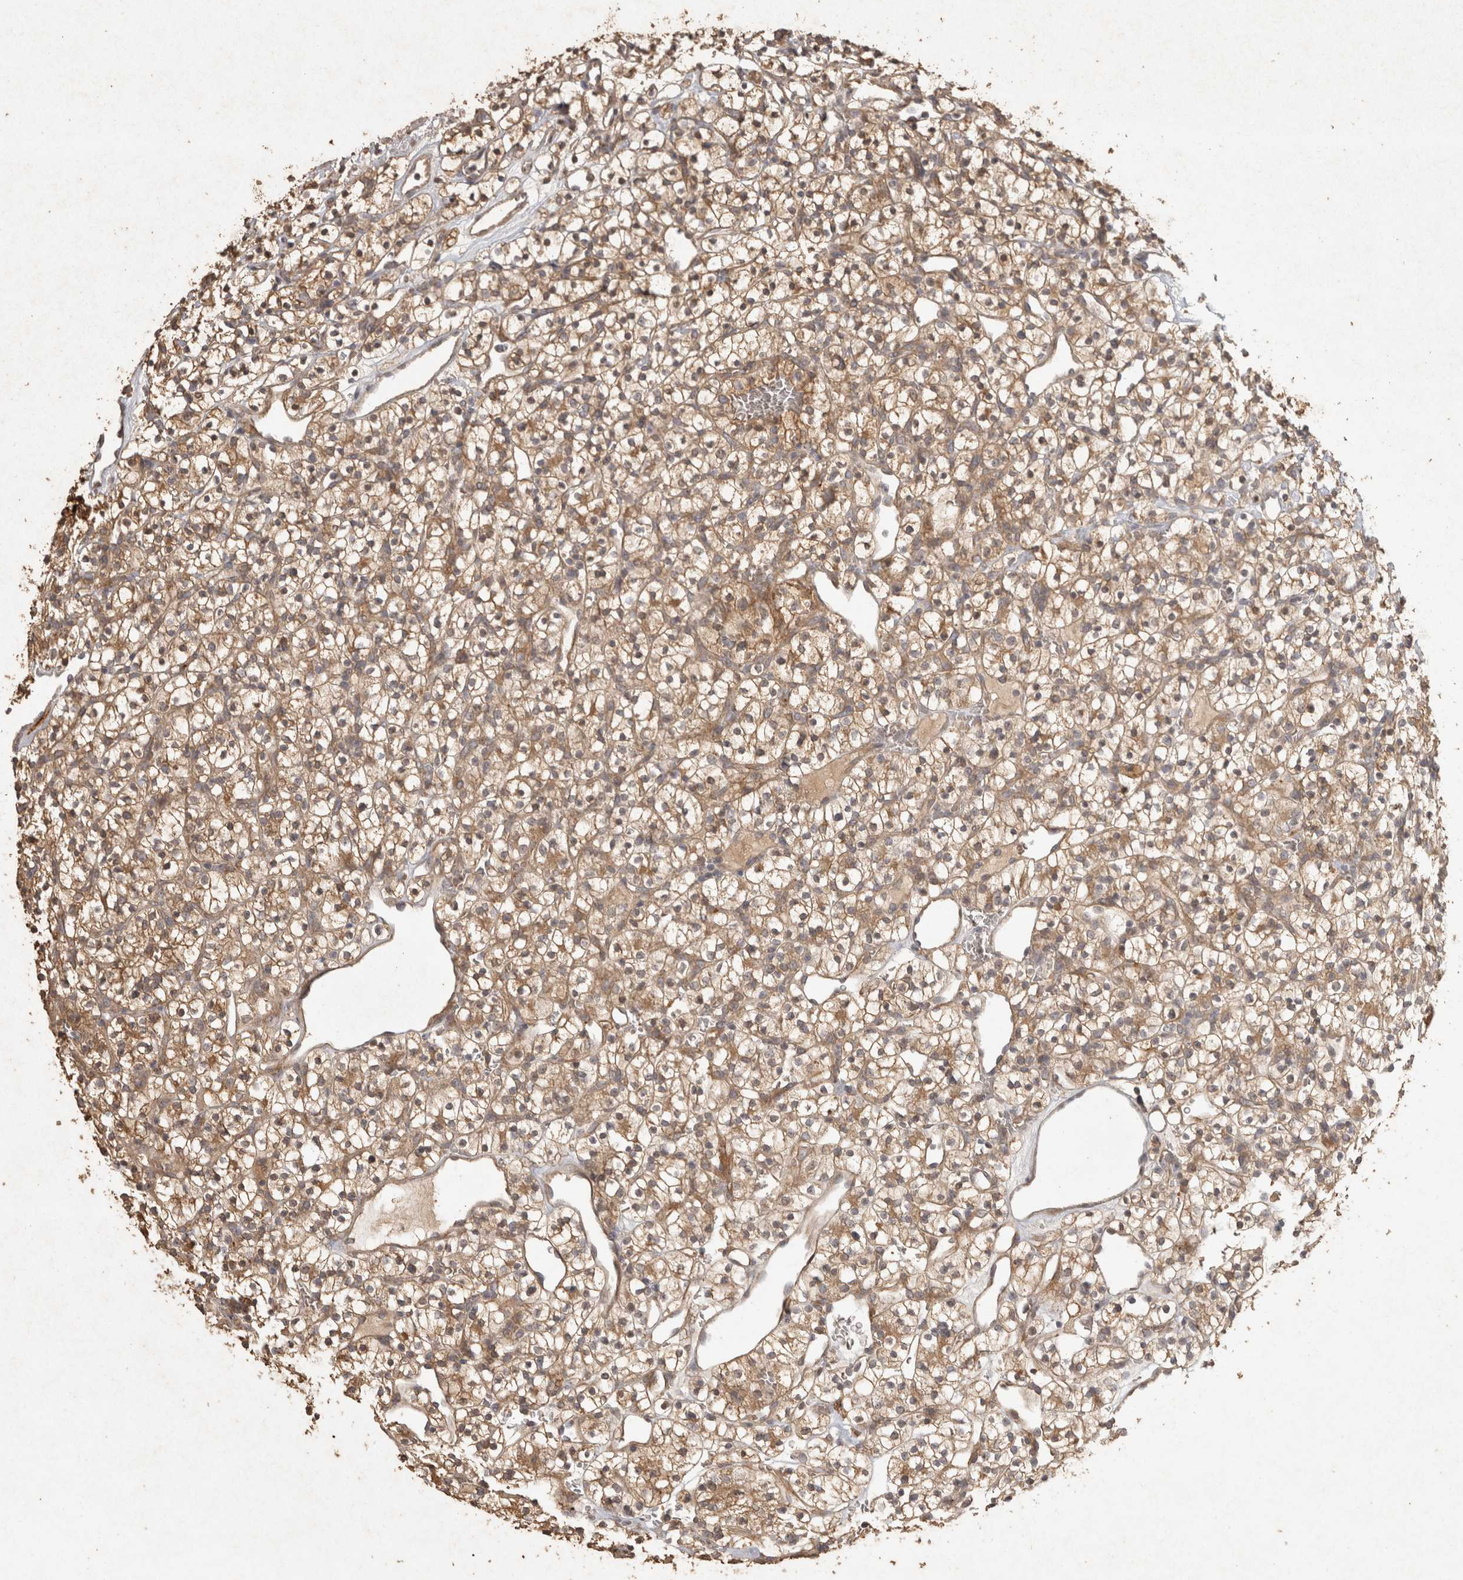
{"staining": {"intensity": "moderate", "quantity": ">75%", "location": "cytoplasmic/membranous"}, "tissue": "renal cancer", "cell_type": "Tumor cells", "image_type": "cancer", "snomed": [{"axis": "morphology", "description": "Adenocarcinoma, NOS"}, {"axis": "topography", "description": "Kidney"}], "caption": "Human renal adenocarcinoma stained with a brown dye exhibits moderate cytoplasmic/membranous positive expression in approximately >75% of tumor cells.", "gene": "OSTN", "patient": {"sex": "female", "age": 57}}